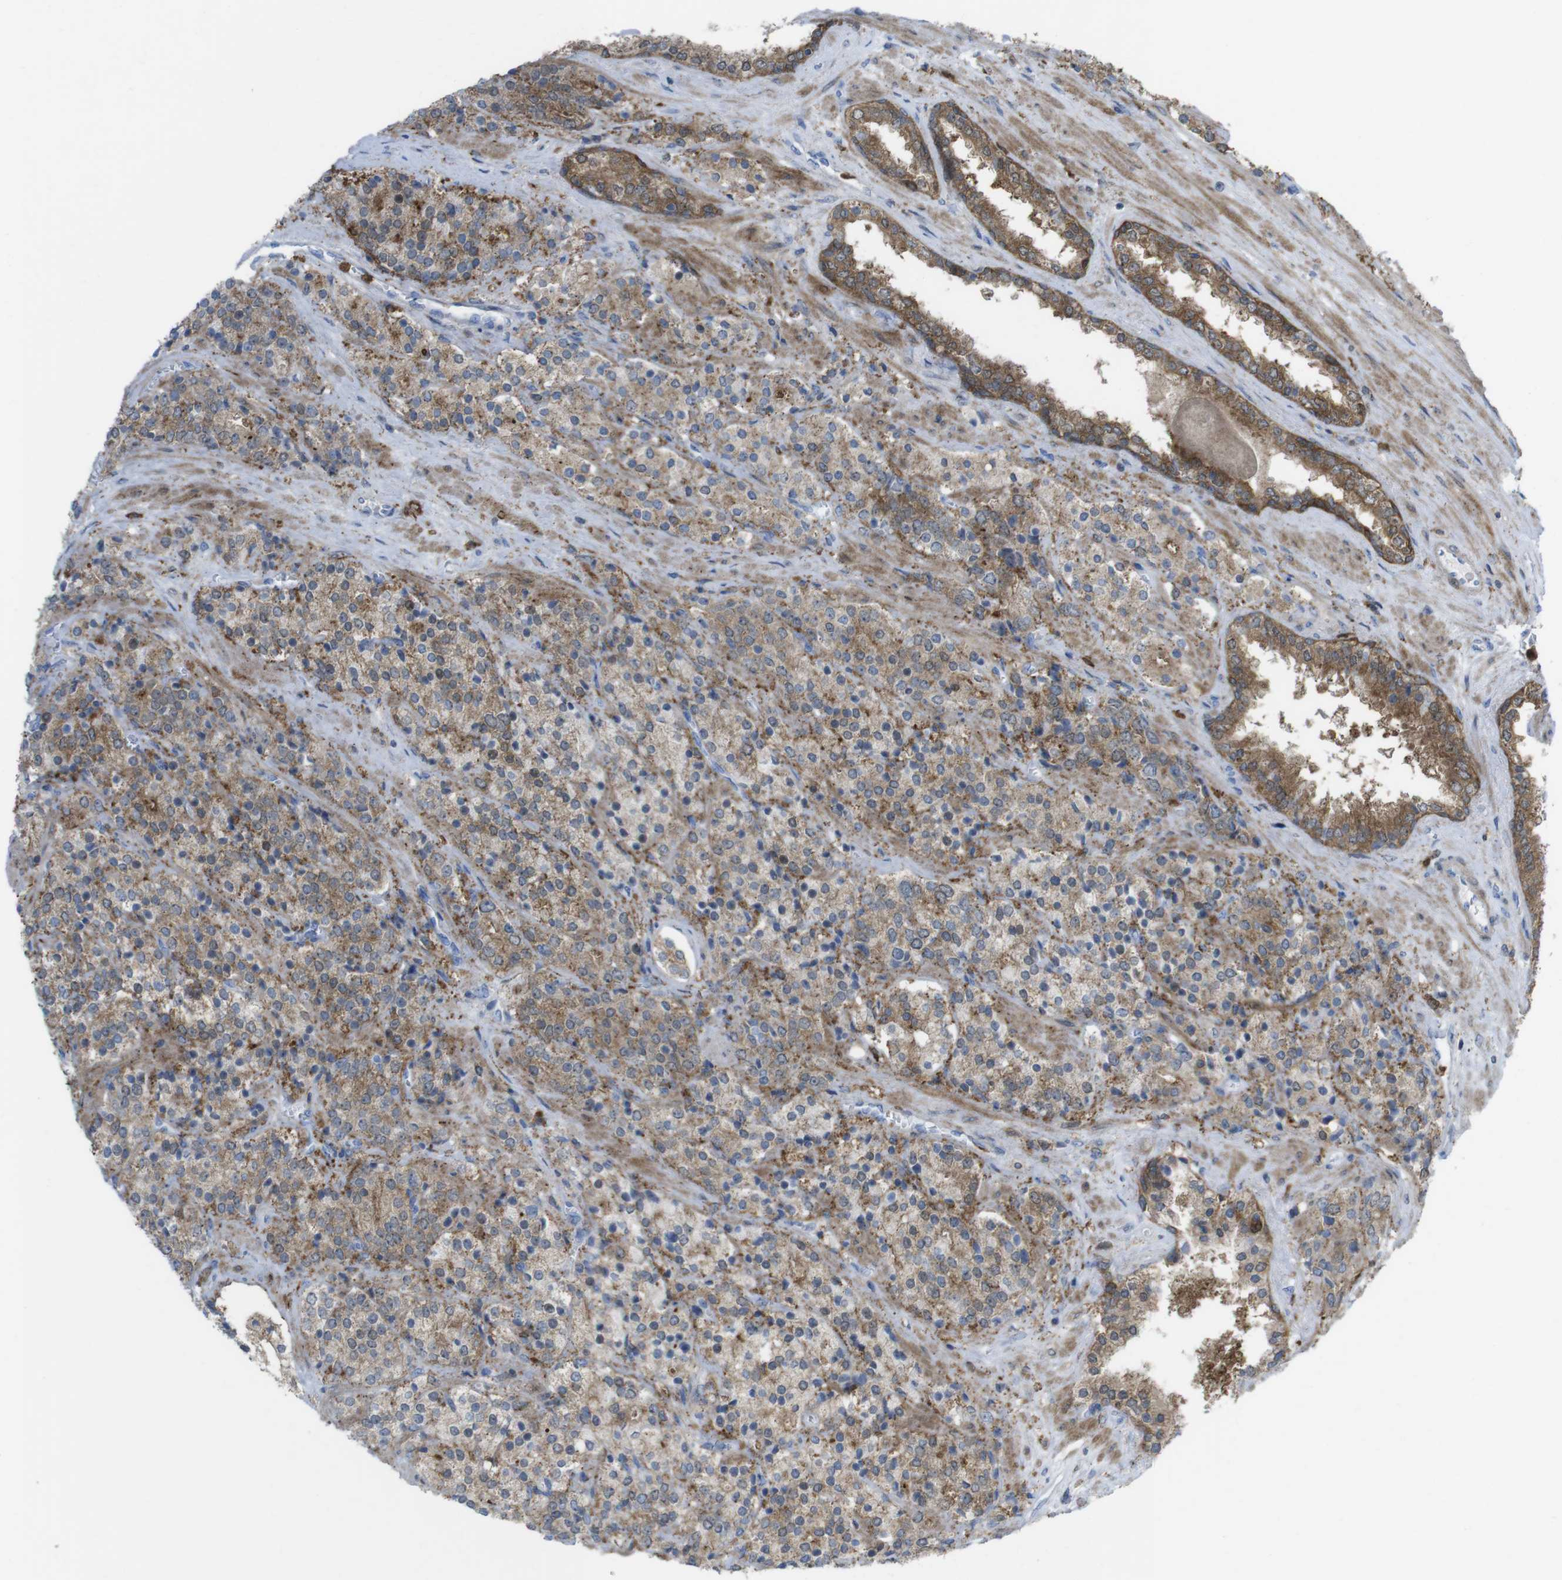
{"staining": {"intensity": "moderate", "quantity": ">75%", "location": "cytoplasmic/membranous"}, "tissue": "prostate cancer", "cell_type": "Tumor cells", "image_type": "cancer", "snomed": [{"axis": "morphology", "description": "Adenocarcinoma, High grade"}, {"axis": "topography", "description": "Prostate"}], "caption": "A medium amount of moderate cytoplasmic/membranous positivity is appreciated in about >75% of tumor cells in prostate cancer (high-grade adenocarcinoma) tissue. (DAB (3,3'-diaminobenzidine) = brown stain, brightfield microscopy at high magnification).", "gene": "PRKCD", "patient": {"sex": "male", "age": 71}}